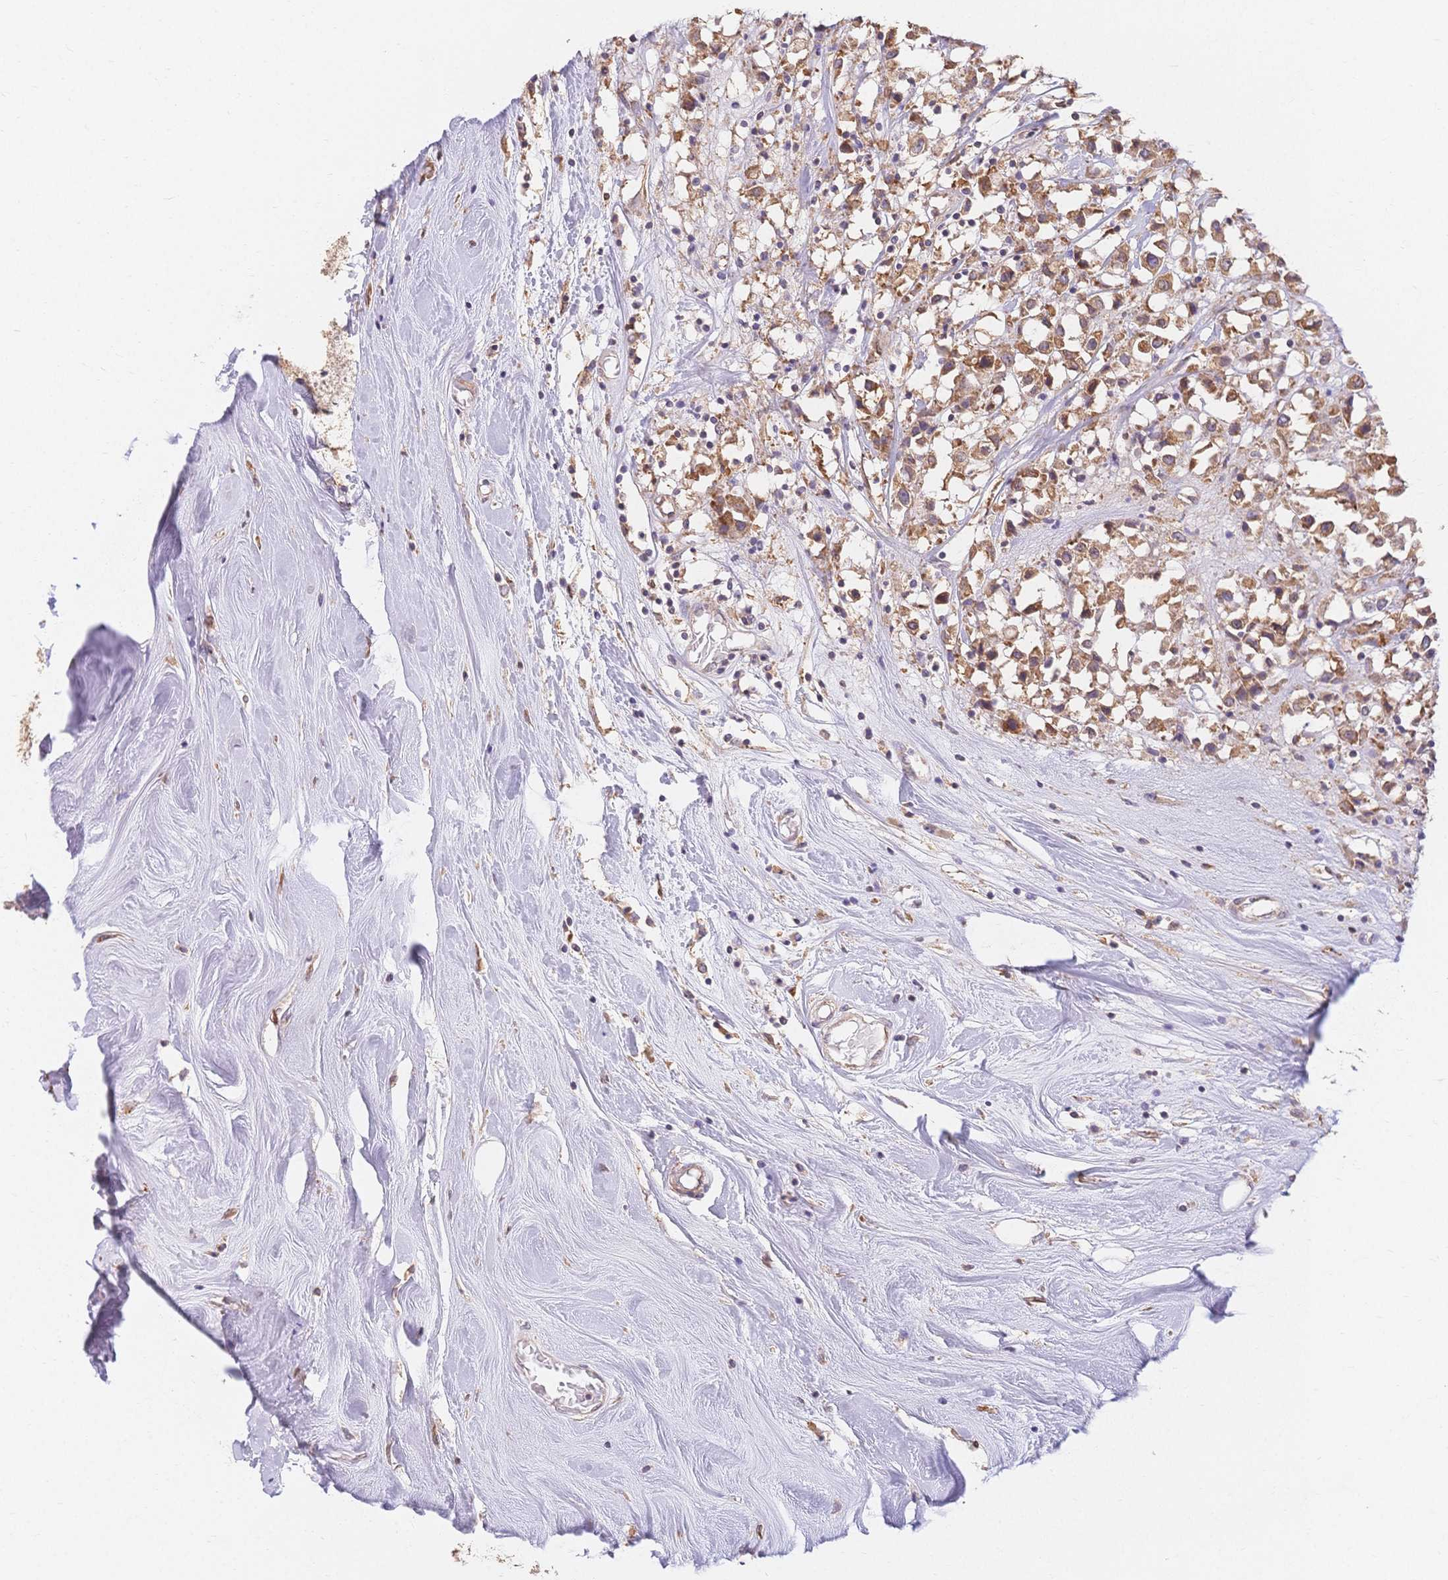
{"staining": {"intensity": "moderate", "quantity": ">75%", "location": "cytoplasmic/membranous"}, "tissue": "breast cancer", "cell_type": "Tumor cells", "image_type": "cancer", "snomed": [{"axis": "morphology", "description": "Duct carcinoma"}, {"axis": "topography", "description": "Breast"}], "caption": "Brown immunohistochemical staining in breast cancer (intraductal carcinoma) shows moderate cytoplasmic/membranous positivity in approximately >75% of tumor cells.", "gene": "HS3ST5", "patient": {"sex": "female", "age": 61}}